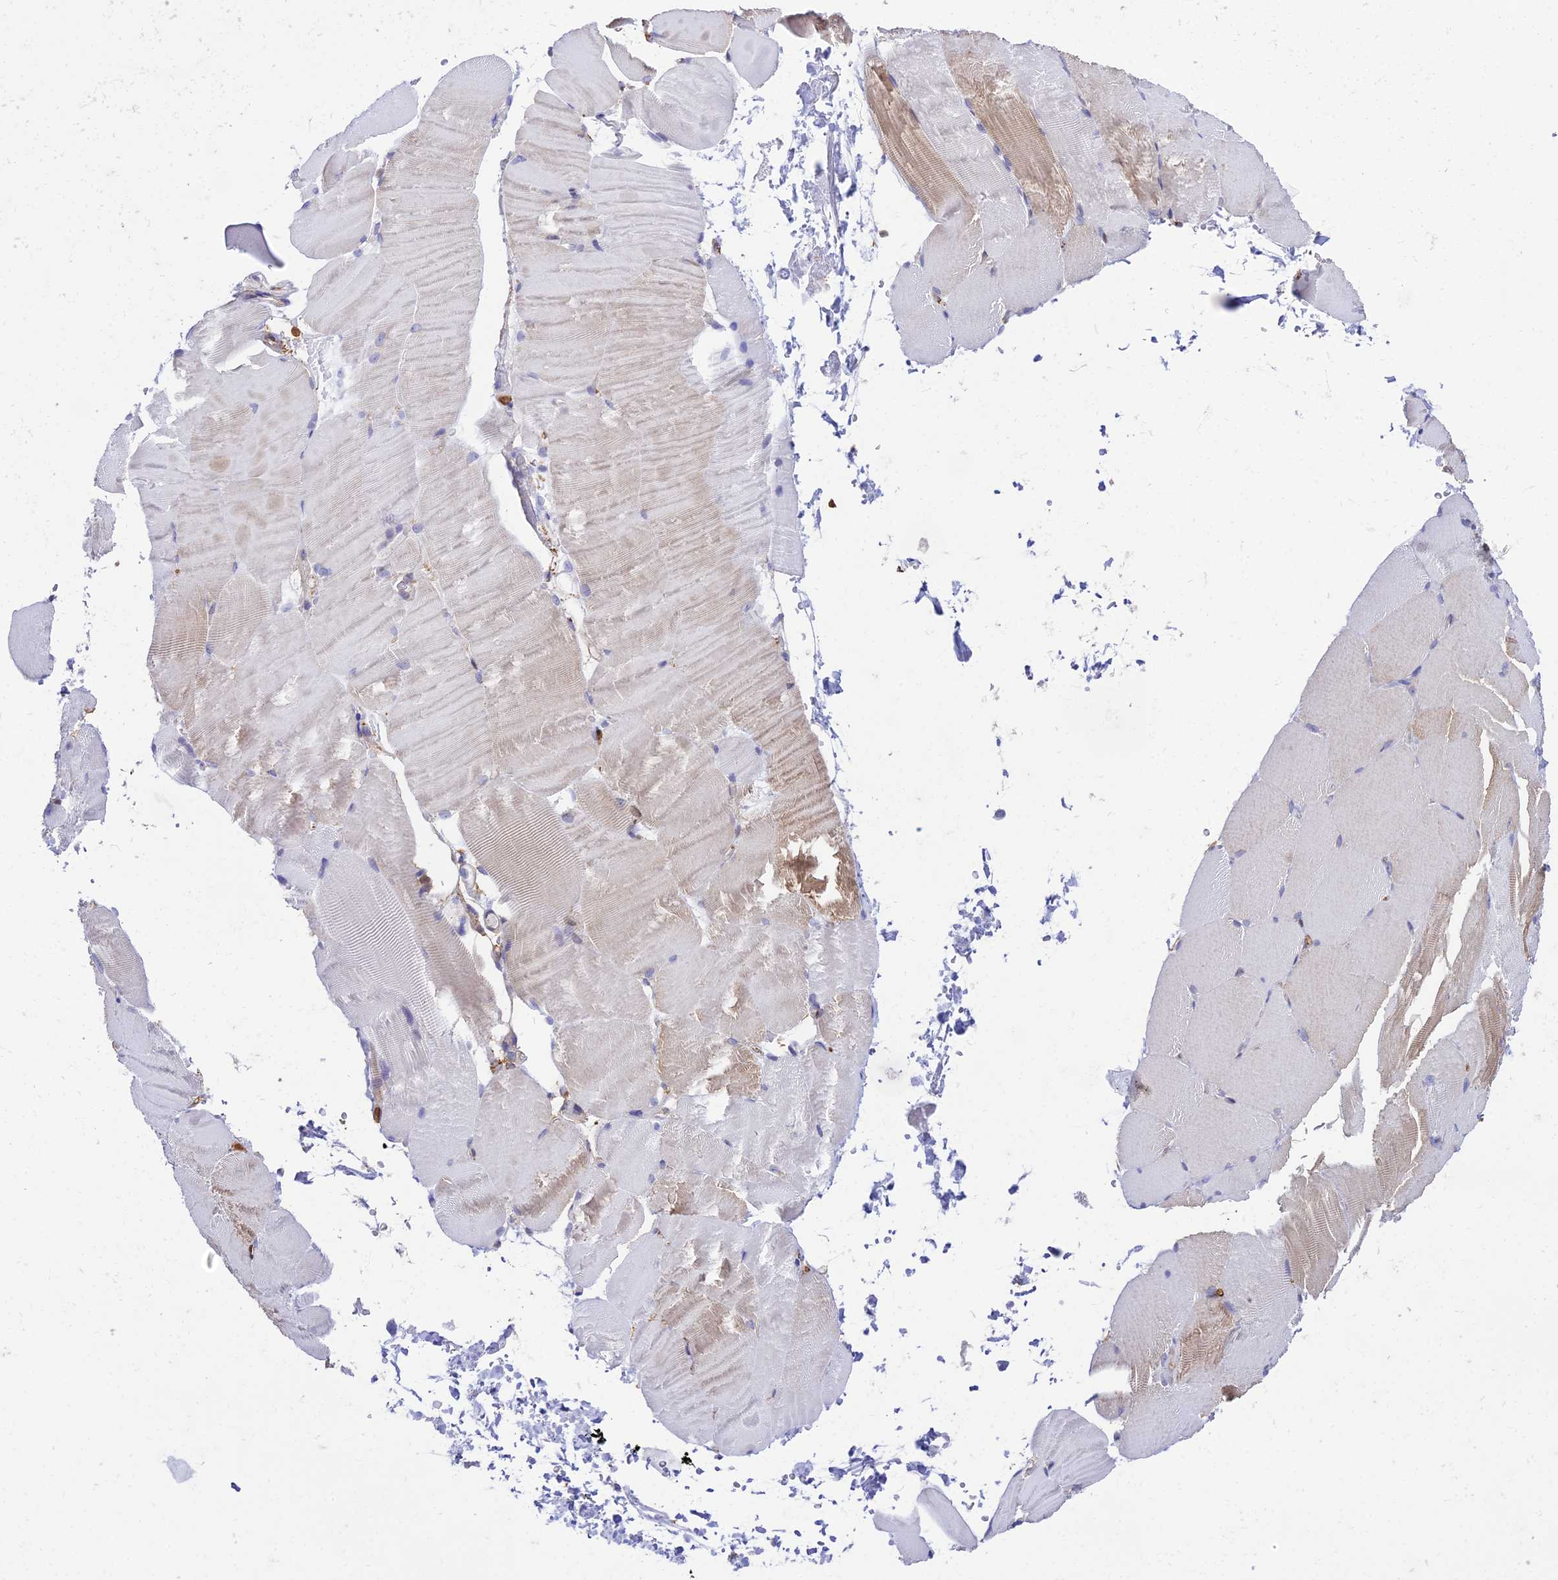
{"staining": {"intensity": "moderate", "quantity": "<25%", "location": "nuclear"}, "tissue": "skeletal muscle", "cell_type": "Myocytes", "image_type": "normal", "snomed": [{"axis": "morphology", "description": "Normal tissue, NOS"}, {"axis": "topography", "description": "Skeletal muscle"}, {"axis": "topography", "description": "Parathyroid gland"}], "caption": "Immunohistochemical staining of benign human skeletal muscle reveals <25% levels of moderate nuclear protein positivity in about <25% of myocytes. (DAB IHC with brightfield microscopy, high magnification).", "gene": "SREK1IP1", "patient": {"sex": "female", "age": 37}}